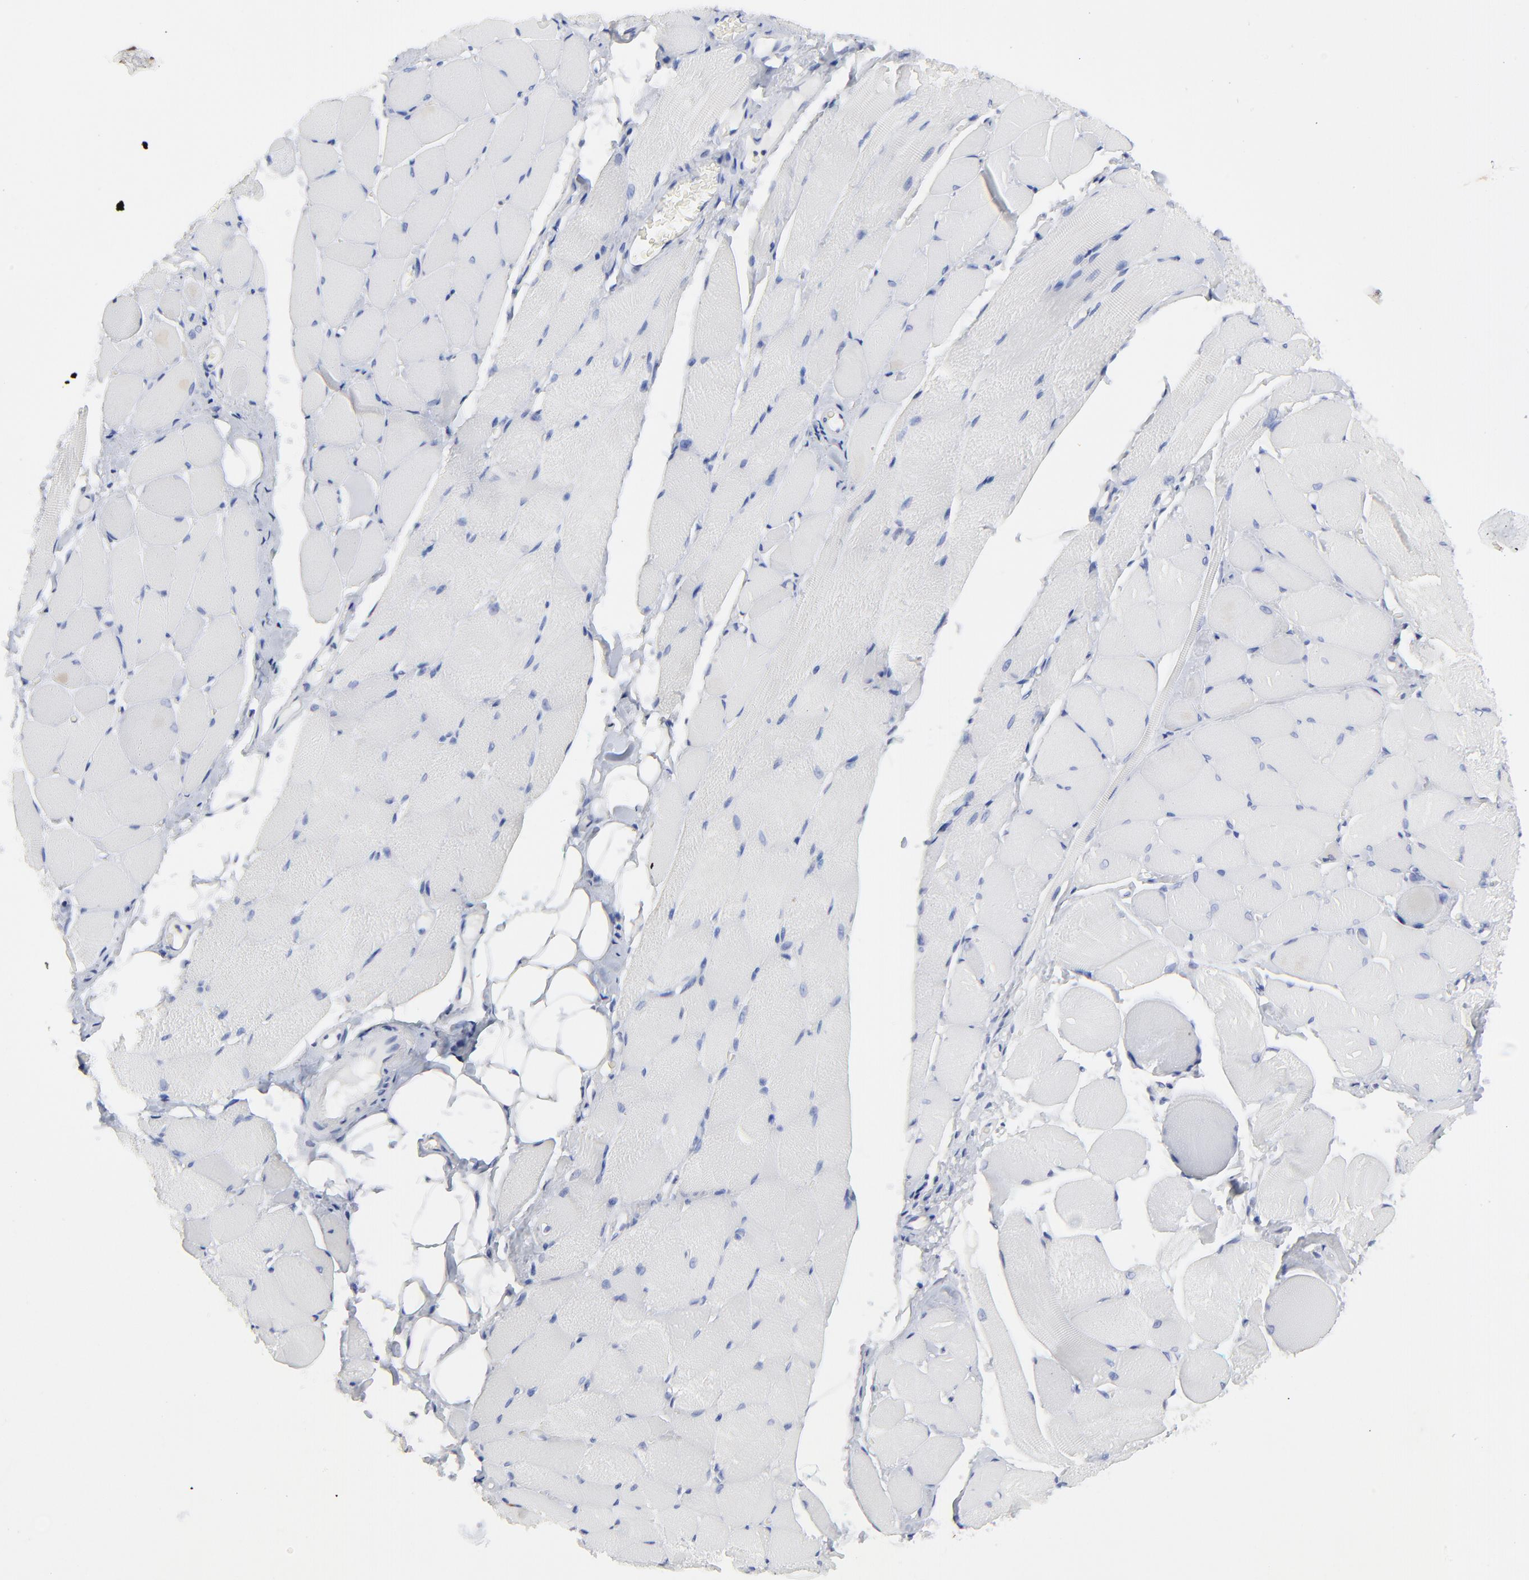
{"staining": {"intensity": "negative", "quantity": "none", "location": "none"}, "tissue": "skeletal muscle", "cell_type": "Myocytes", "image_type": "normal", "snomed": [{"axis": "morphology", "description": "Normal tissue, NOS"}, {"axis": "topography", "description": "Skeletal muscle"}, {"axis": "topography", "description": "Peripheral nerve tissue"}], "caption": "Immunohistochemistry photomicrograph of benign human skeletal muscle stained for a protein (brown), which exhibits no positivity in myocytes.", "gene": "ZAP70", "patient": {"sex": "female", "age": 84}}